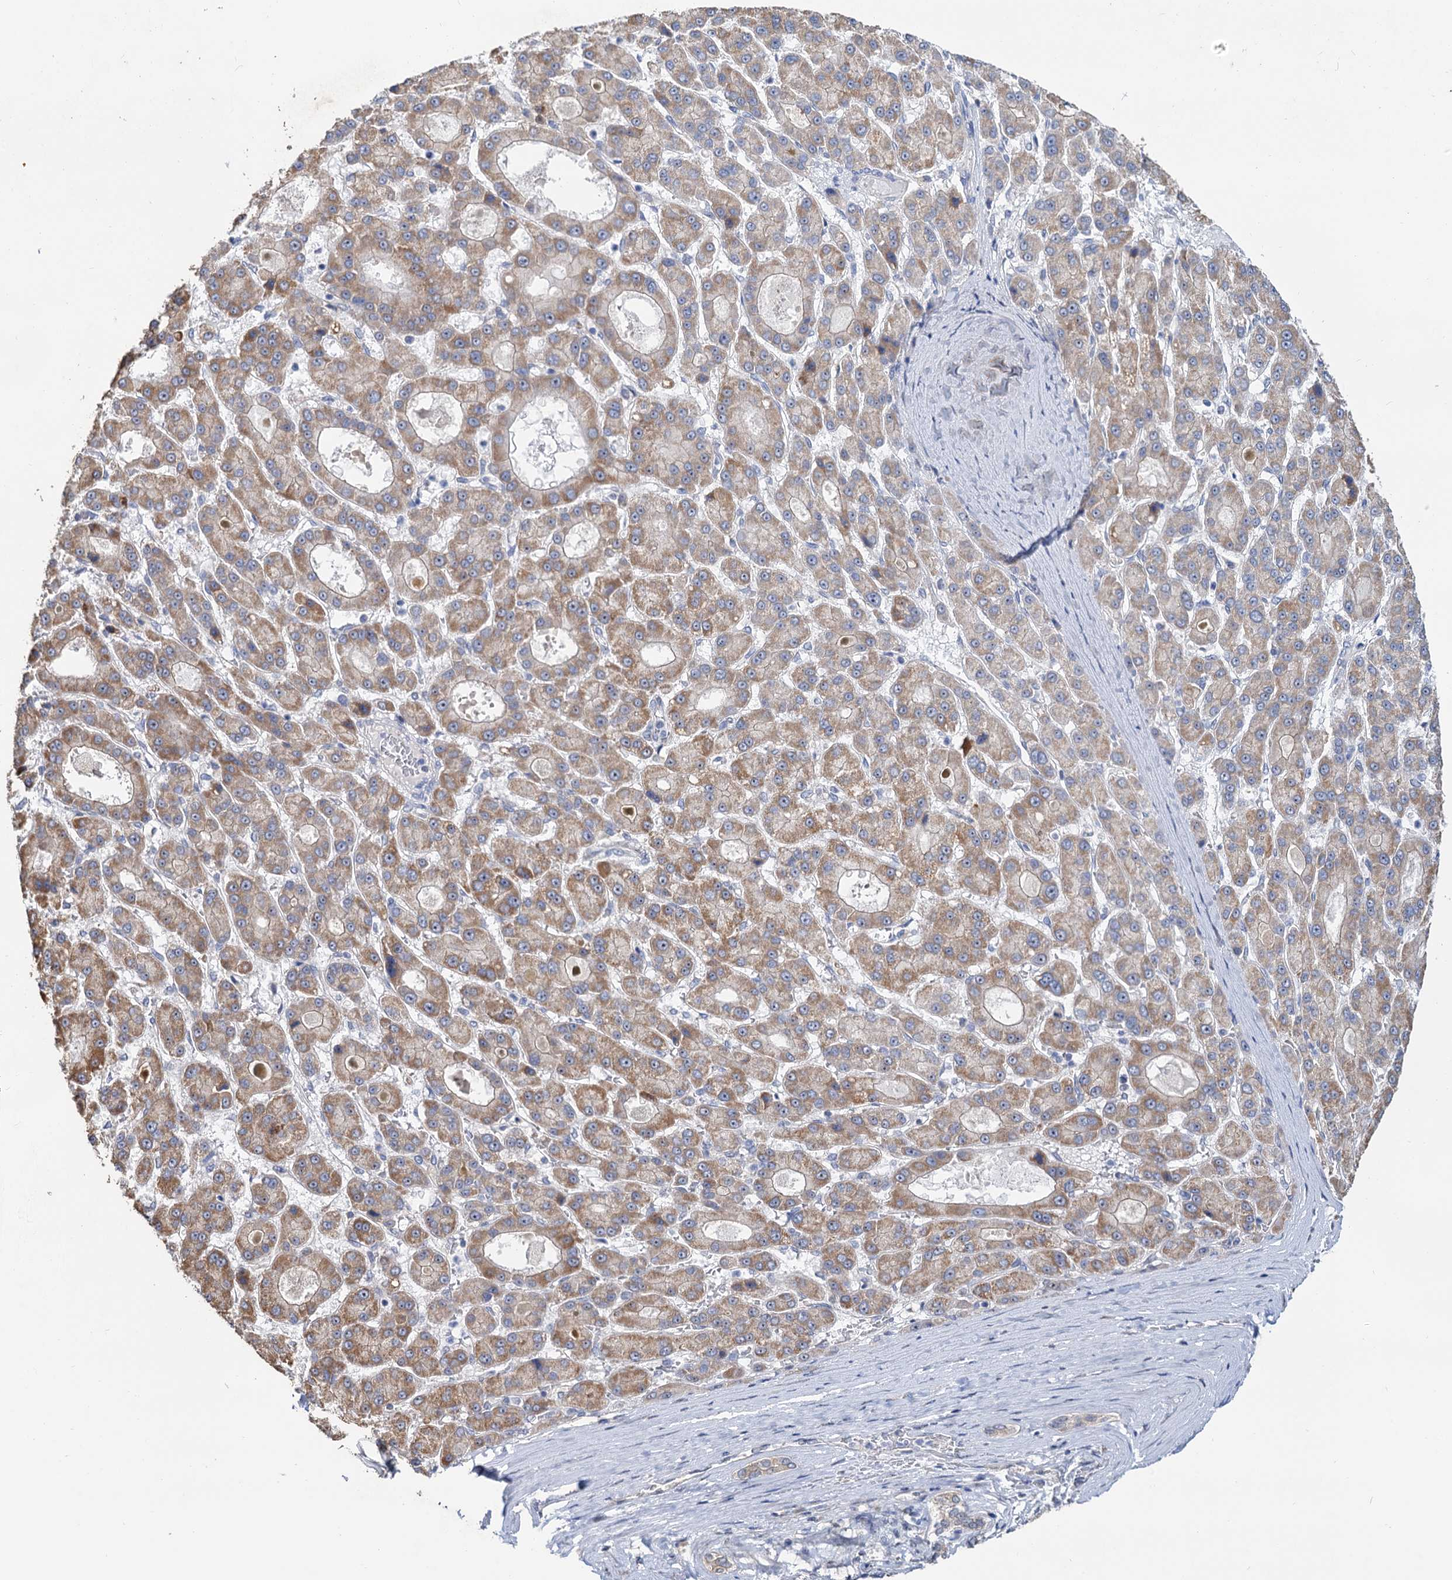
{"staining": {"intensity": "moderate", "quantity": ">75%", "location": "cytoplasmic/membranous"}, "tissue": "liver cancer", "cell_type": "Tumor cells", "image_type": "cancer", "snomed": [{"axis": "morphology", "description": "Carcinoma, Hepatocellular, NOS"}, {"axis": "topography", "description": "Liver"}], "caption": "Tumor cells show medium levels of moderate cytoplasmic/membranous expression in about >75% of cells in liver cancer (hepatocellular carcinoma).", "gene": "C2CD3", "patient": {"sex": "male", "age": 70}}